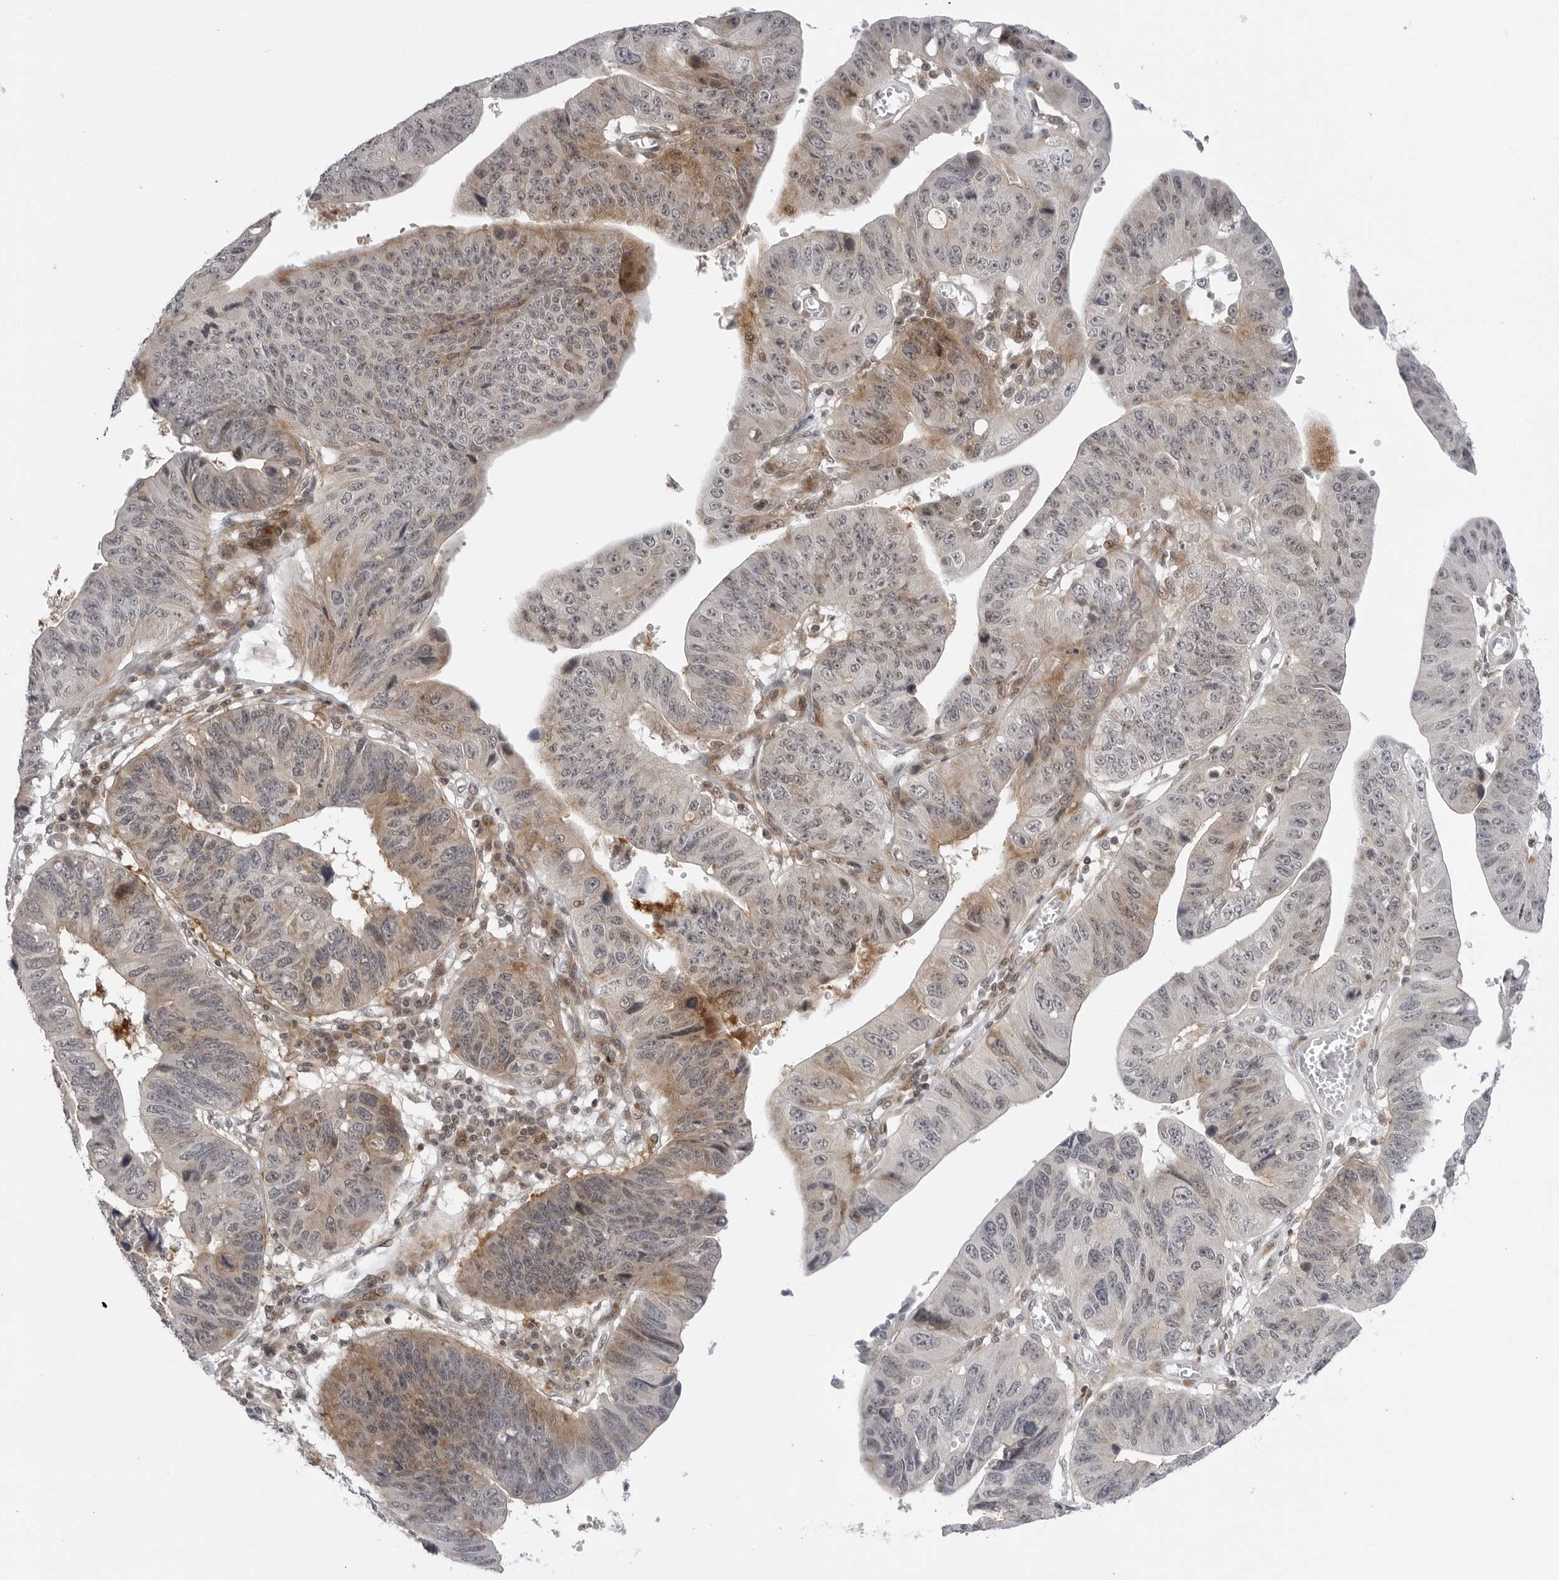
{"staining": {"intensity": "moderate", "quantity": "<25%", "location": "cytoplasmic/membranous"}, "tissue": "stomach cancer", "cell_type": "Tumor cells", "image_type": "cancer", "snomed": [{"axis": "morphology", "description": "Adenocarcinoma, NOS"}, {"axis": "topography", "description": "Stomach"}], "caption": "The photomicrograph reveals immunohistochemical staining of stomach cancer (adenocarcinoma). There is moderate cytoplasmic/membranous positivity is identified in approximately <25% of tumor cells.", "gene": "ADAMTS5", "patient": {"sex": "male", "age": 59}}